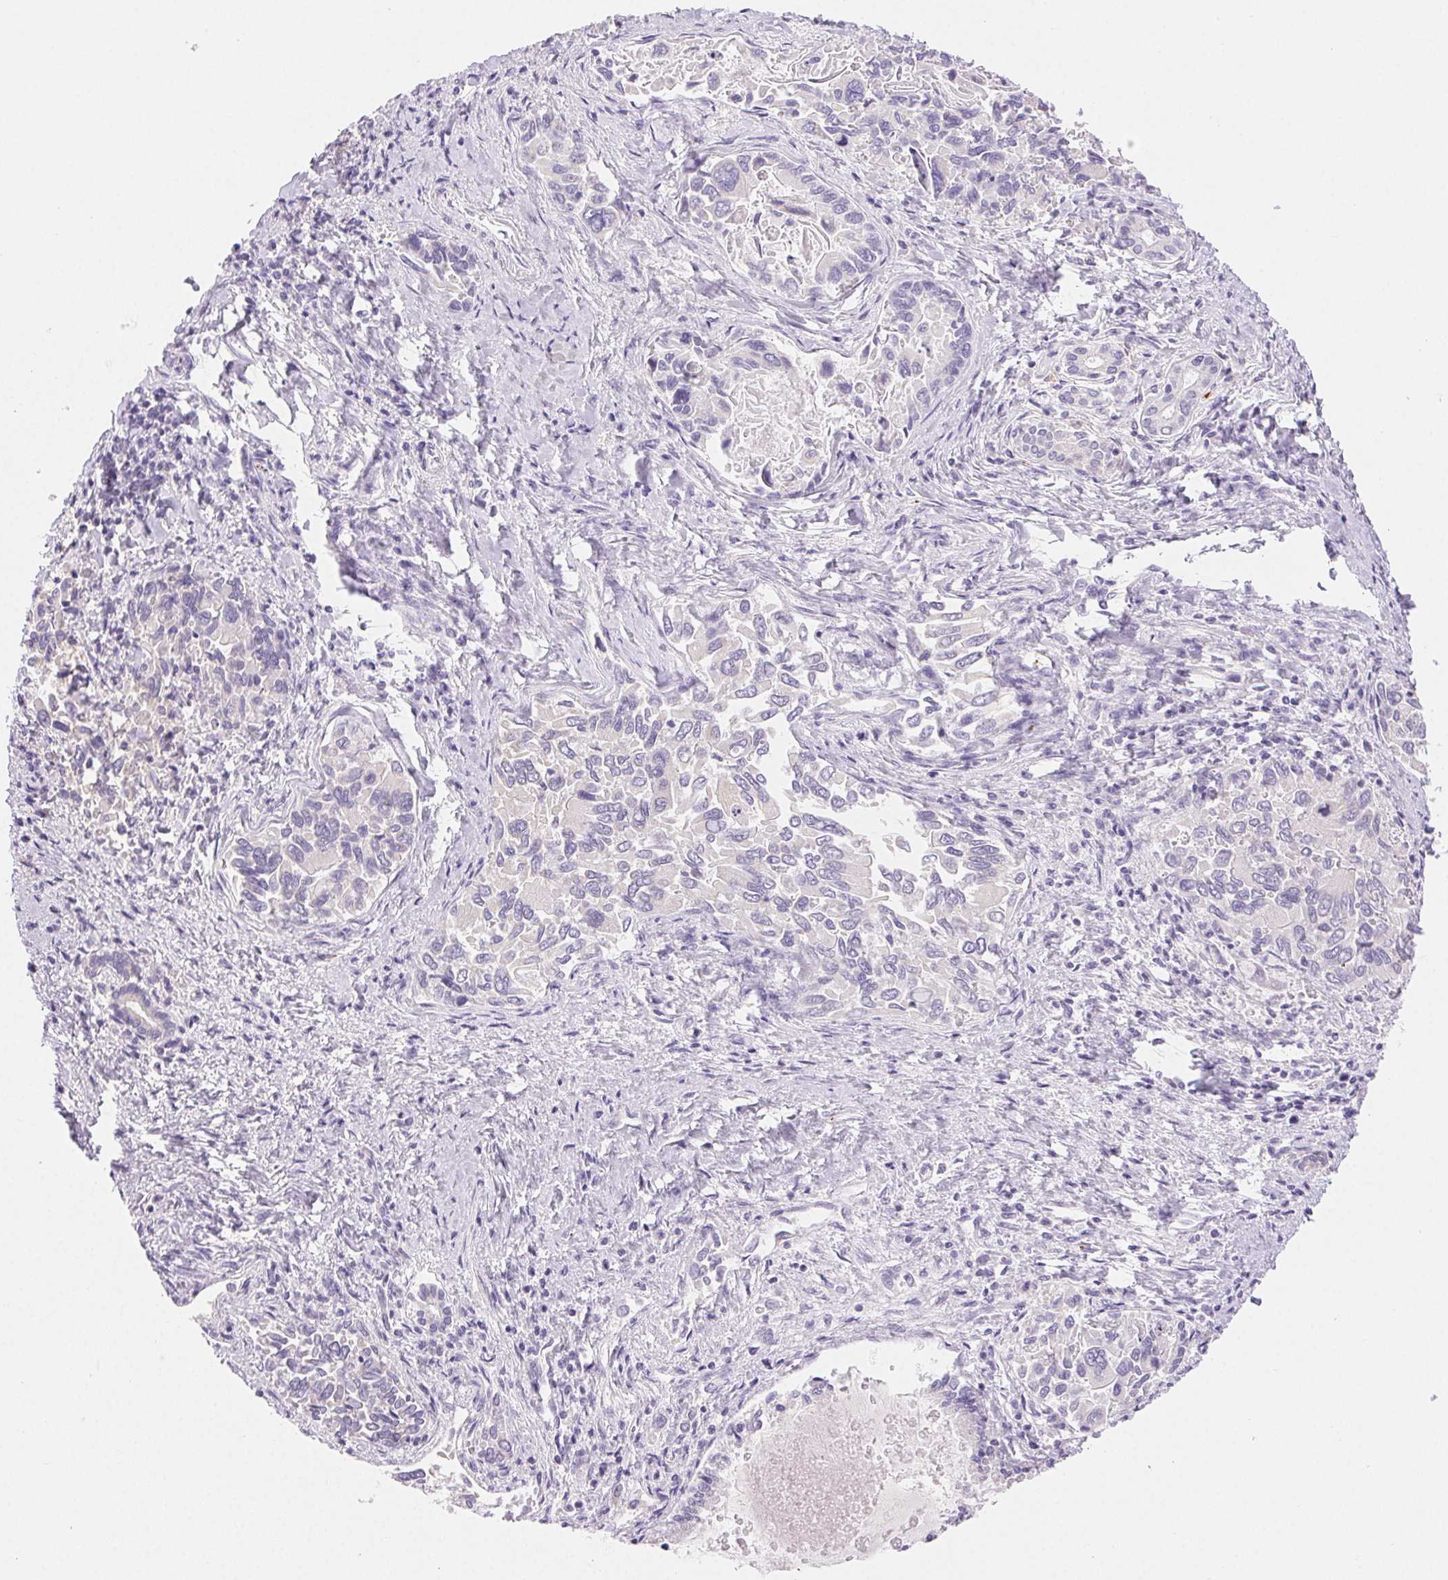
{"staining": {"intensity": "negative", "quantity": "none", "location": "none"}, "tissue": "liver cancer", "cell_type": "Tumor cells", "image_type": "cancer", "snomed": [{"axis": "morphology", "description": "Cholangiocarcinoma"}, {"axis": "topography", "description": "Liver"}], "caption": "The immunohistochemistry (IHC) micrograph has no significant expression in tumor cells of liver cholangiocarcinoma tissue. Nuclei are stained in blue.", "gene": "FGA", "patient": {"sex": "male", "age": 66}}